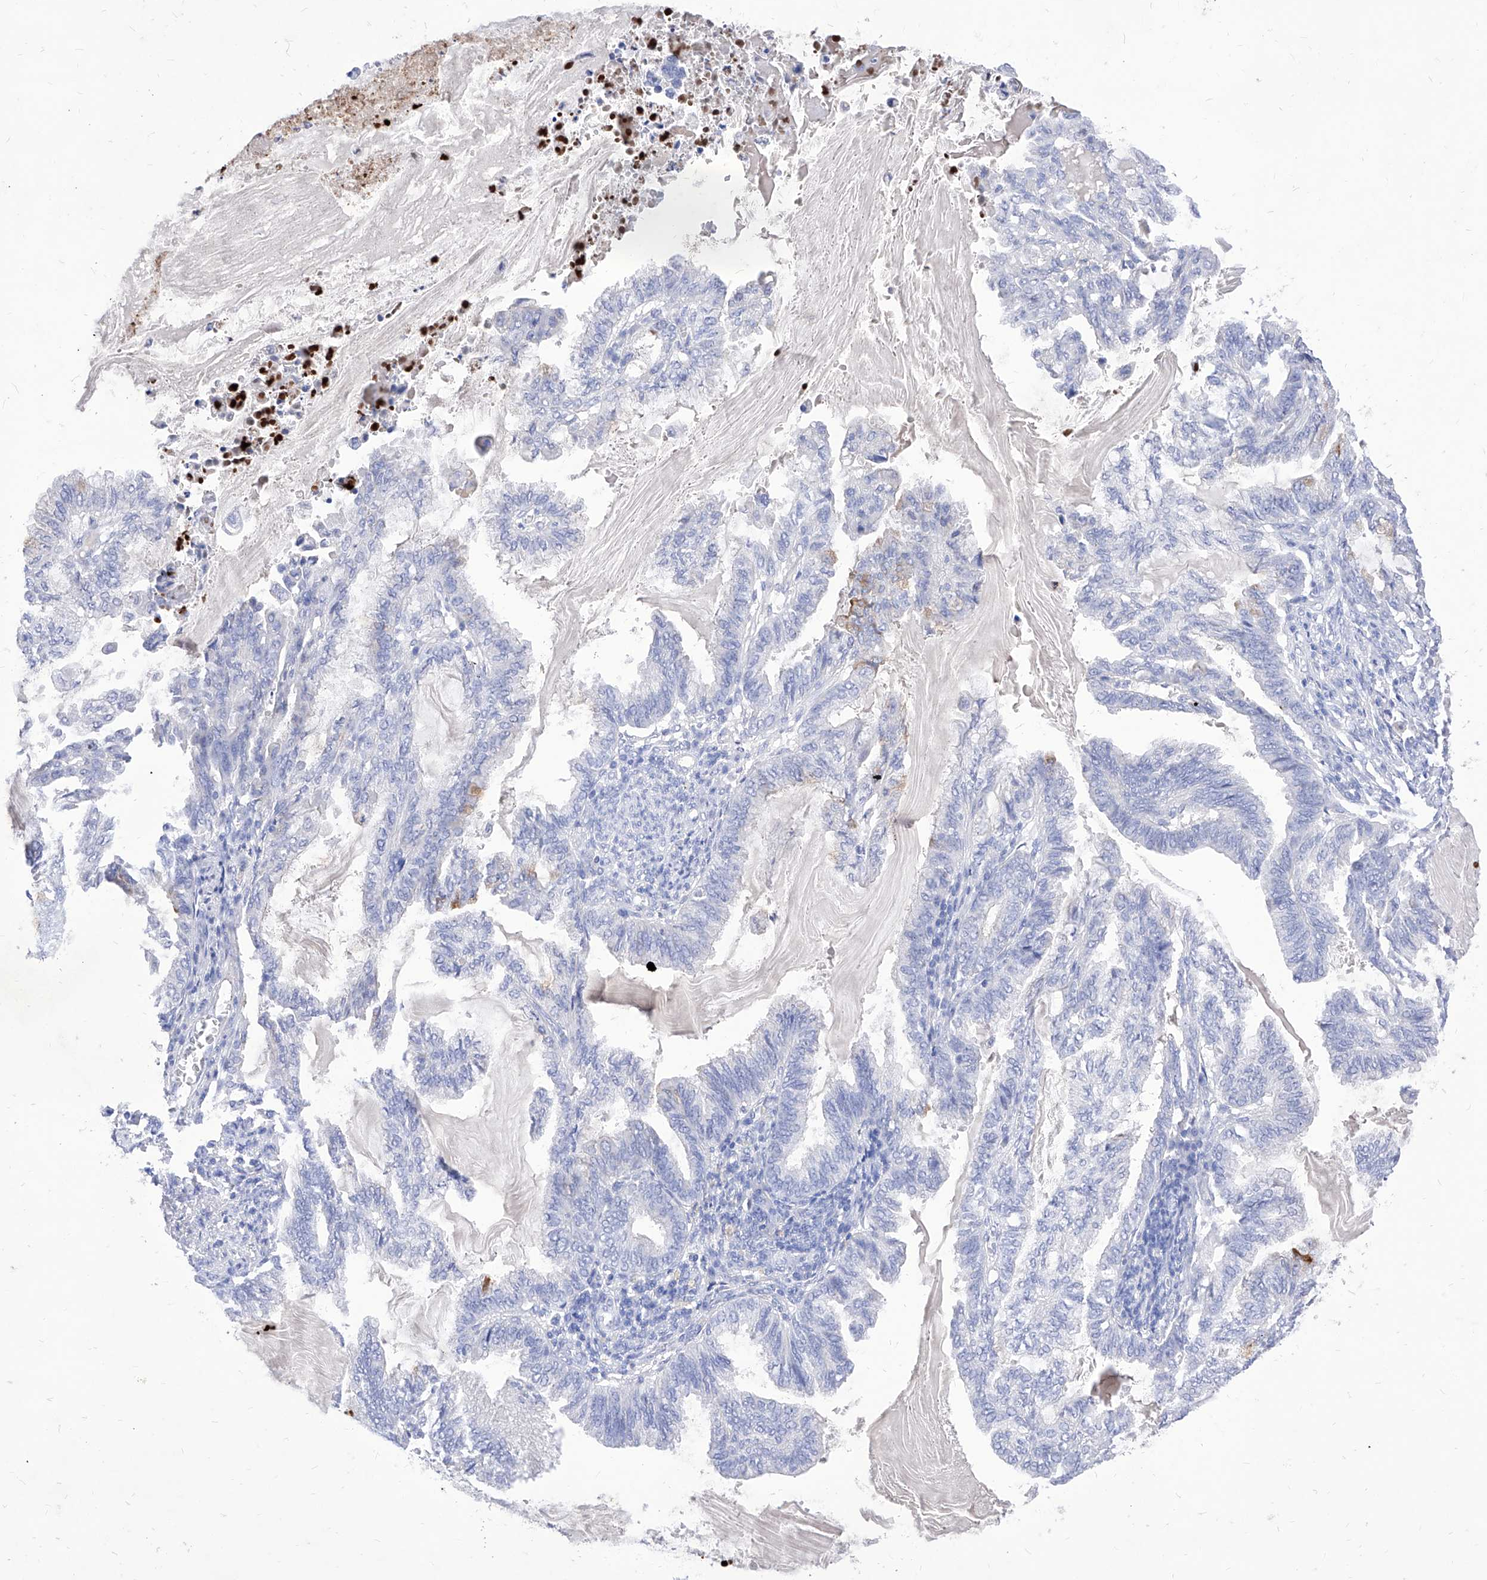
{"staining": {"intensity": "negative", "quantity": "none", "location": "none"}, "tissue": "endometrial cancer", "cell_type": "Tumor cells", "image_type": "cancer", "snomed": [{"axis": "morphology", "description": "Adenocarcinoma, NOS"}, {"axis": "topography", "description": "Endometrium"}], "caption": "A high-resolution histopathology image shows IHC staining of endometrial adenocarcinoma, which exhibits no significant expression in tumor cells.", "gene": "VAX1", "patient": {"sex": "female", "age": 86}}